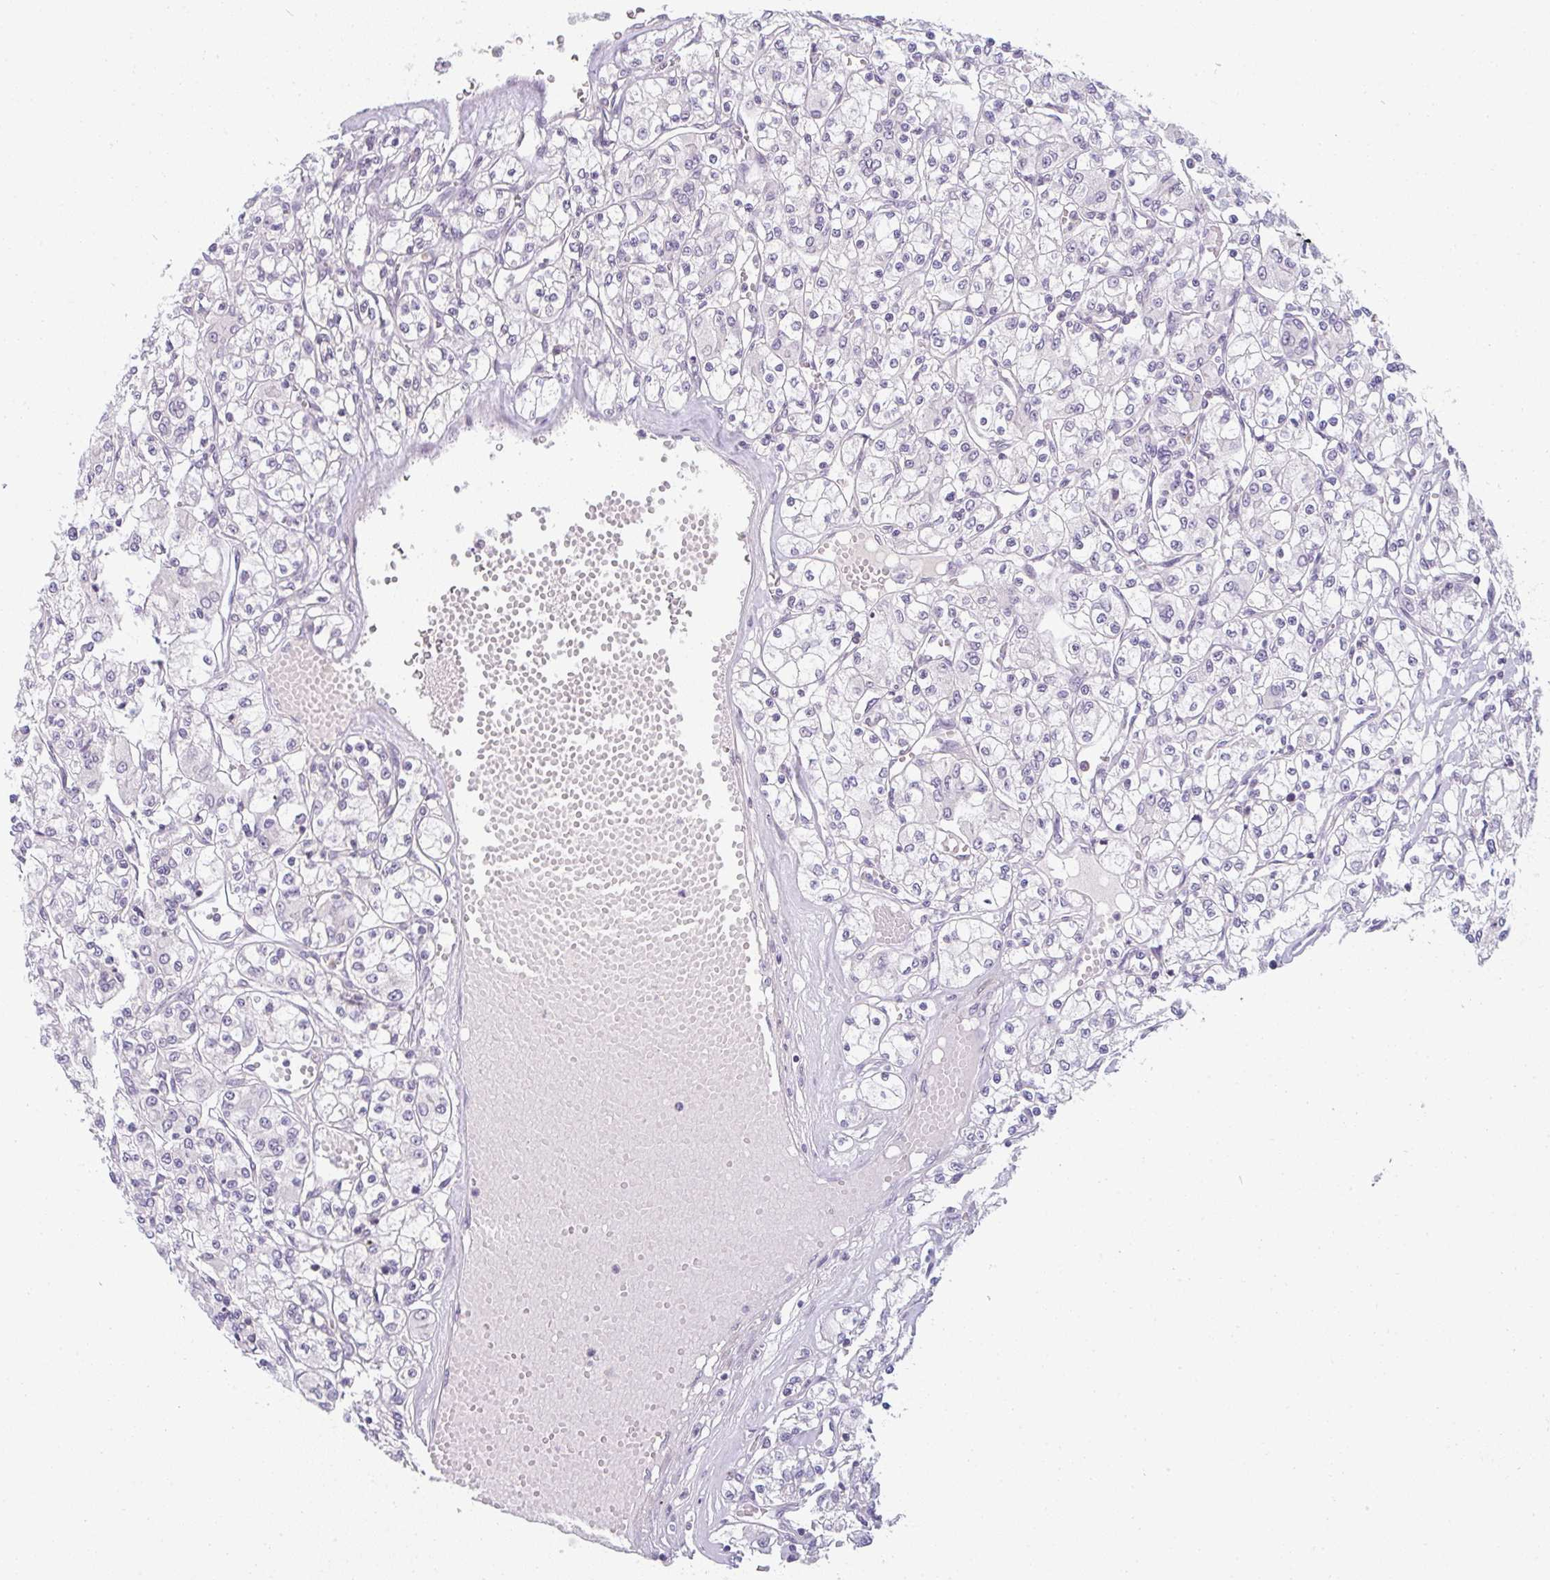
{"staining": {"intensity": "negative", "quantity": "none", "location": "none"}, "tissue": "renal cancer", "cell_type": "Tumor cells", "image_type": "cancer", "snomed": [{"axis": "morphology", "description": "Adenocarcinoma, NOS"}, {"axis": "topography", "description": "Kidney"}], "caption": "Micrograph shows no protein positivity in tumor cells of renal adenocarcinoma tissue.", "gene": "PPFIA4", "patient": {"sex": "female", "age": 59}}